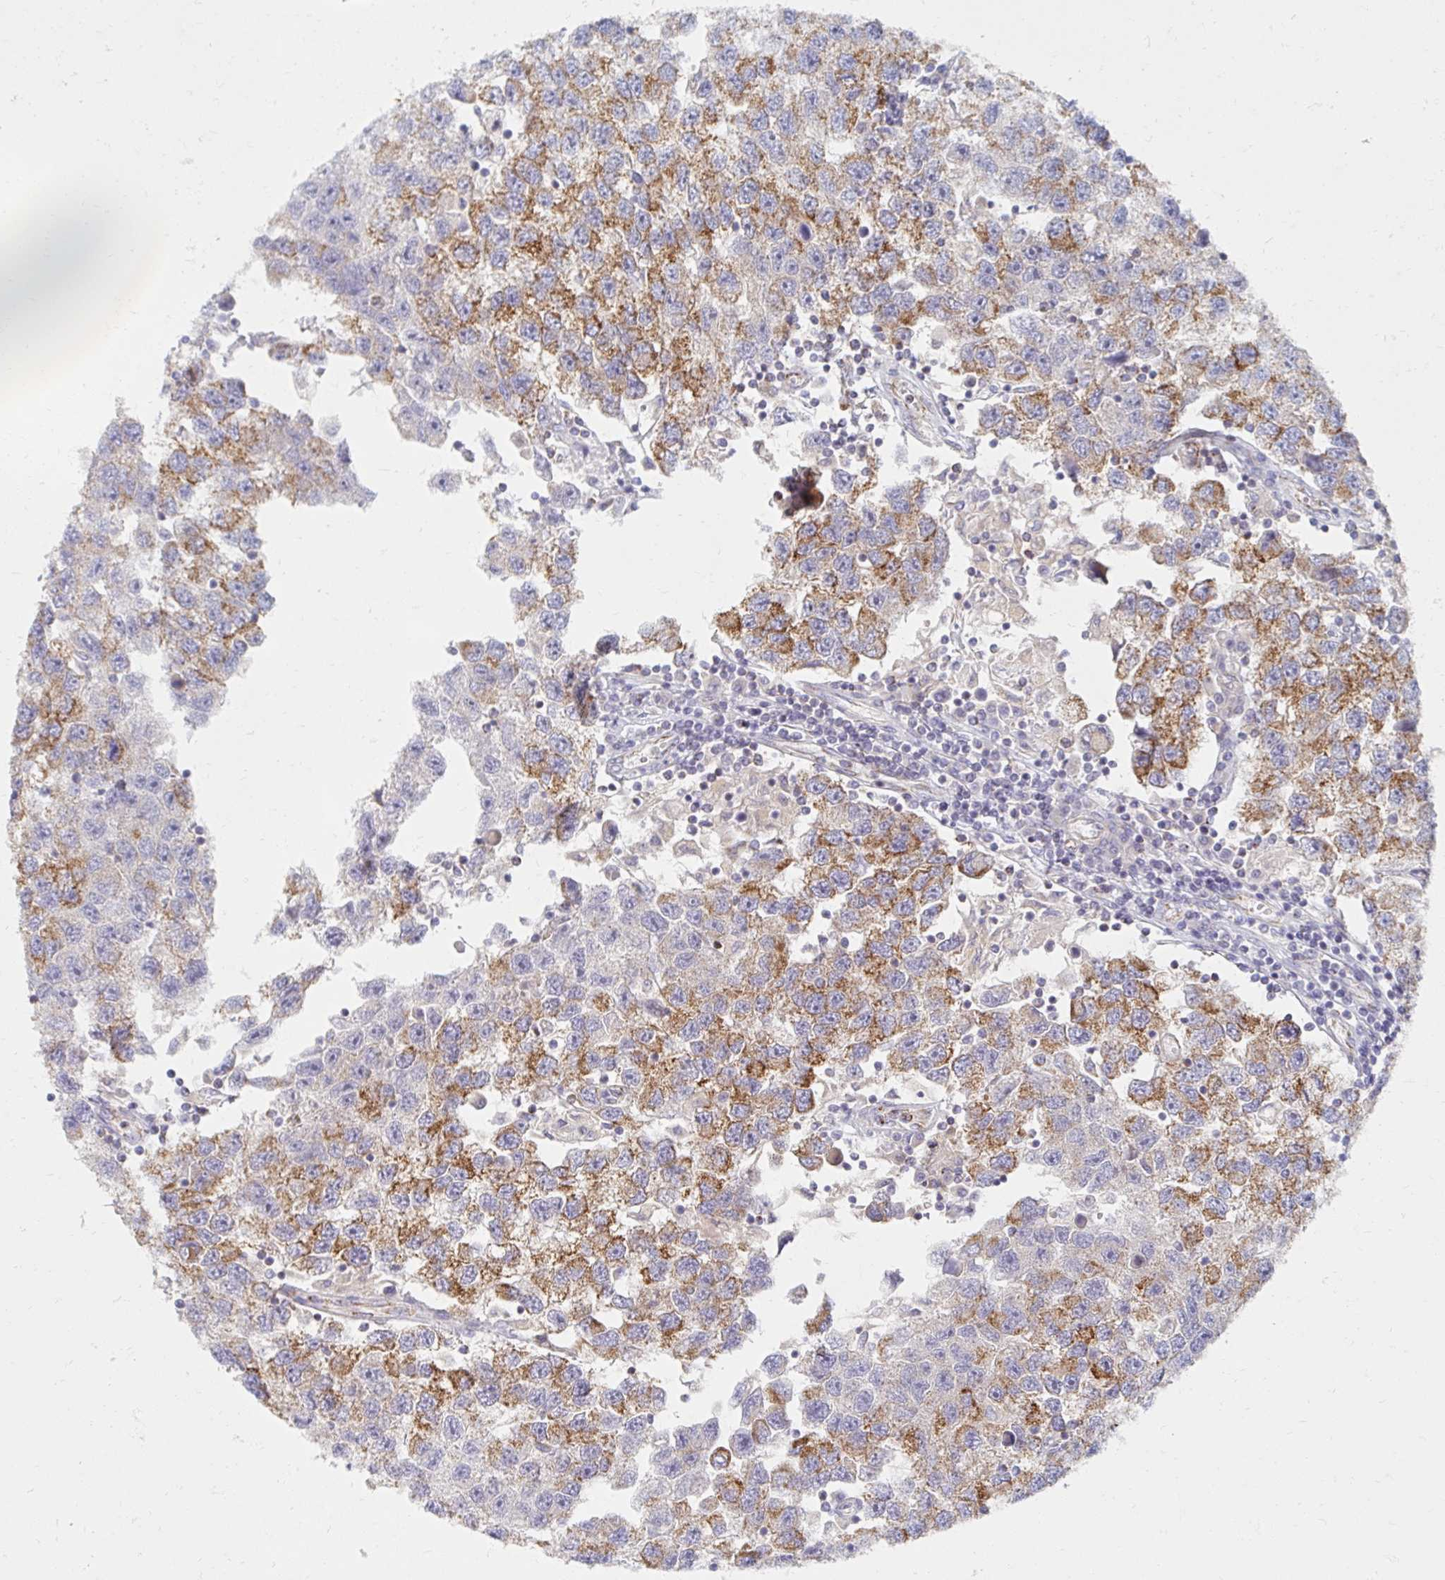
{"staining": {"intensity": "moderate", "quantity": ">75%", "location": "cytoplasmic/membranous"}, "tissue": "testis cancer", "cell_type": "Tumor cells", "image_type": "cancer", "snomed": [{"axis": "morphology", "description": "Seminoma, NOS"}, {"axis": "topography", "description": "Testis"}], "caption": "Protein staining reveals moderate cytoplasmic/membranous expression in approximately >75% of tumor cells in seminoma (testis).", "gene": "MAVS", "patient": {"sex": "male", "age": 26}}